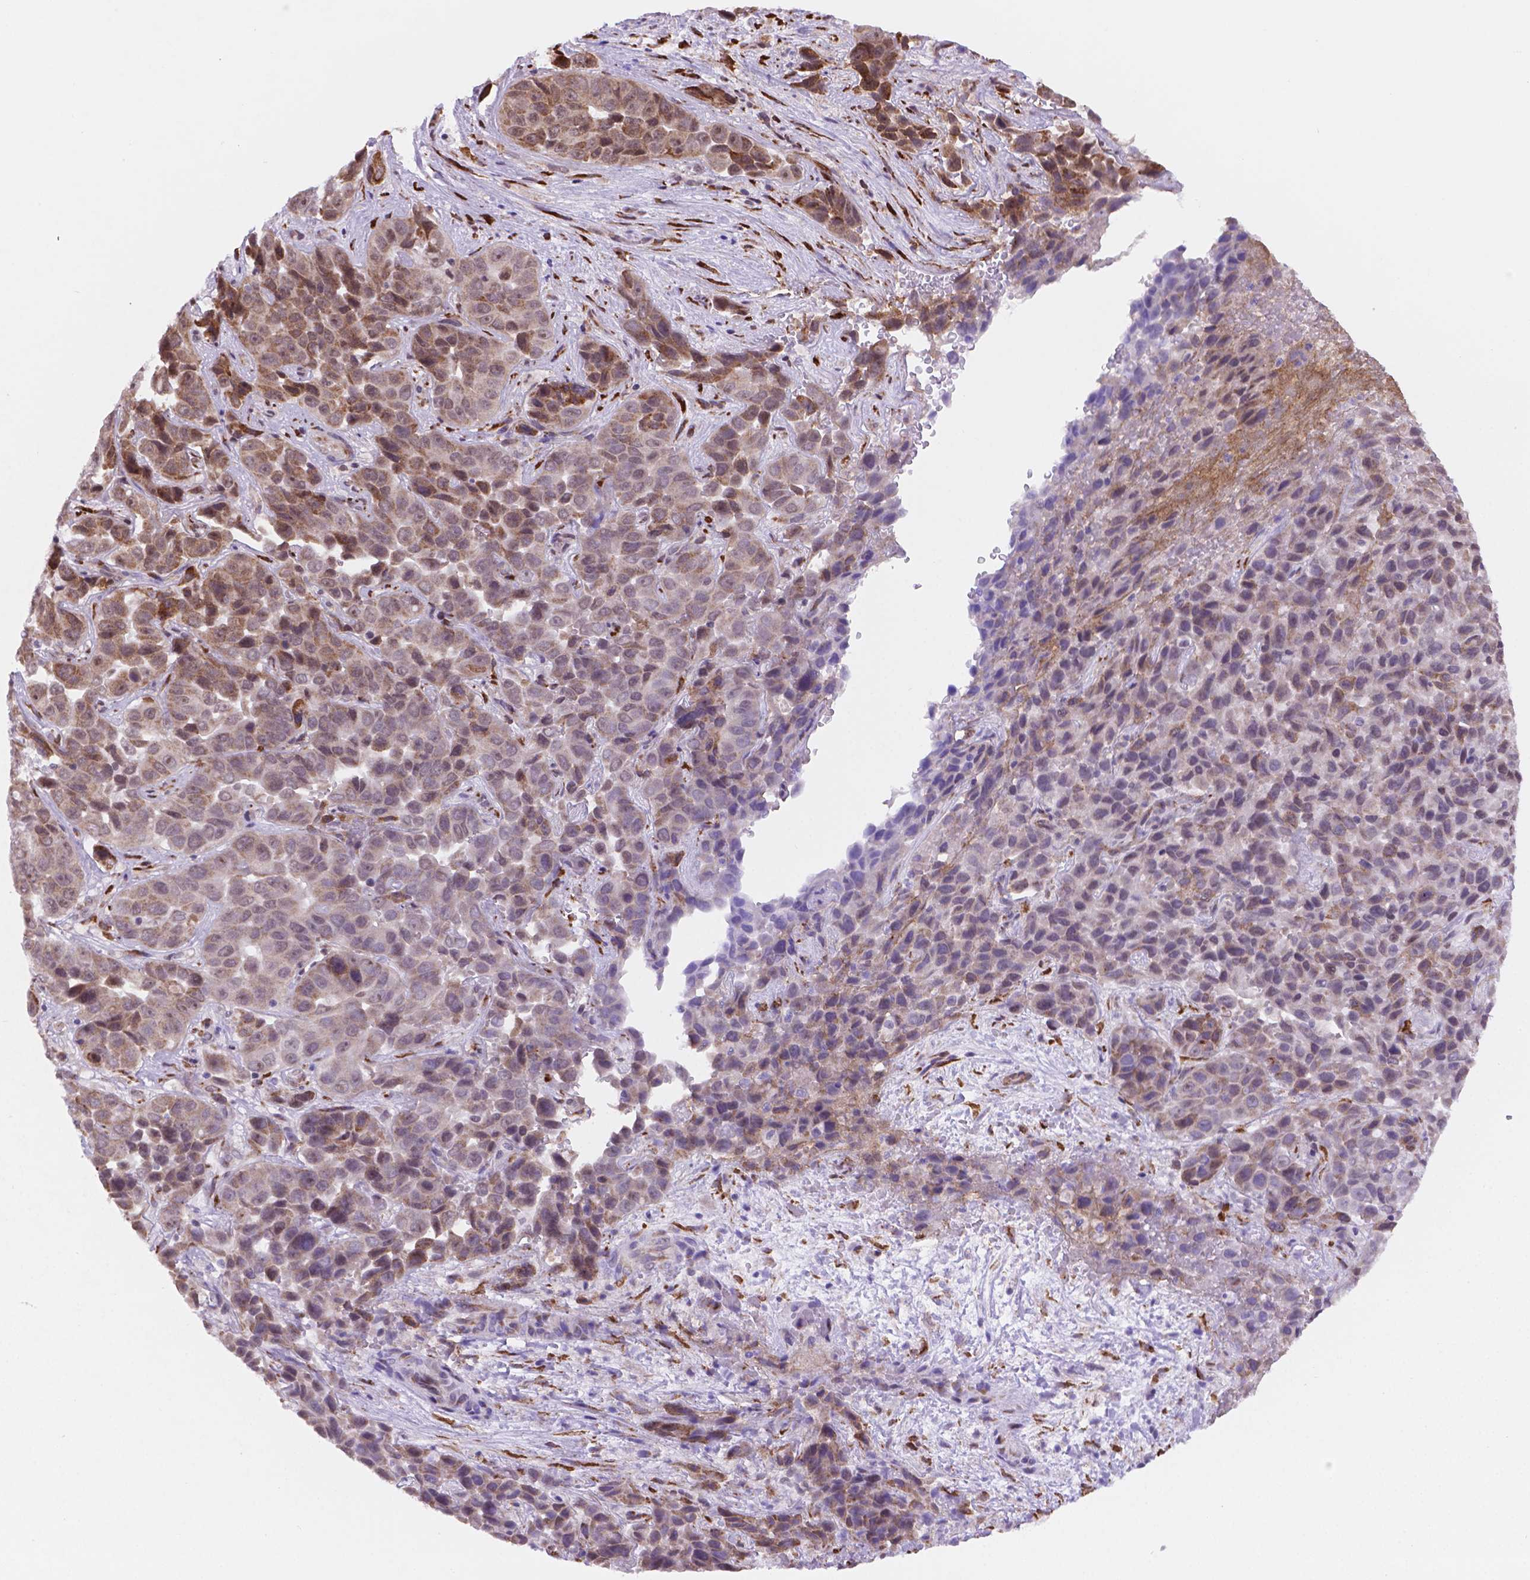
{"staining": {"intensity": "moderate", "quantity": "25%-75%", "location": "cytoplasmic/membranous"}, "tissue": "liver cancer", "cell_type": "Tumor cells", "image_type": "cancer", "snomed": [{"axis": "morphology", "description": "Cholangiocarcinoma"}, {"axis": "topography", "description": "Liver"}], "caption": "DAB (3,3'-diaminobenzidine) immunohistochemical staining of human liver cholangiocarcinoma displays moderate cytoplasmic/membranous protein staining in about 25%-75% of tumor cells.", "gene": "FNIP1", "patient": {"sex": "female", "age": 52}}